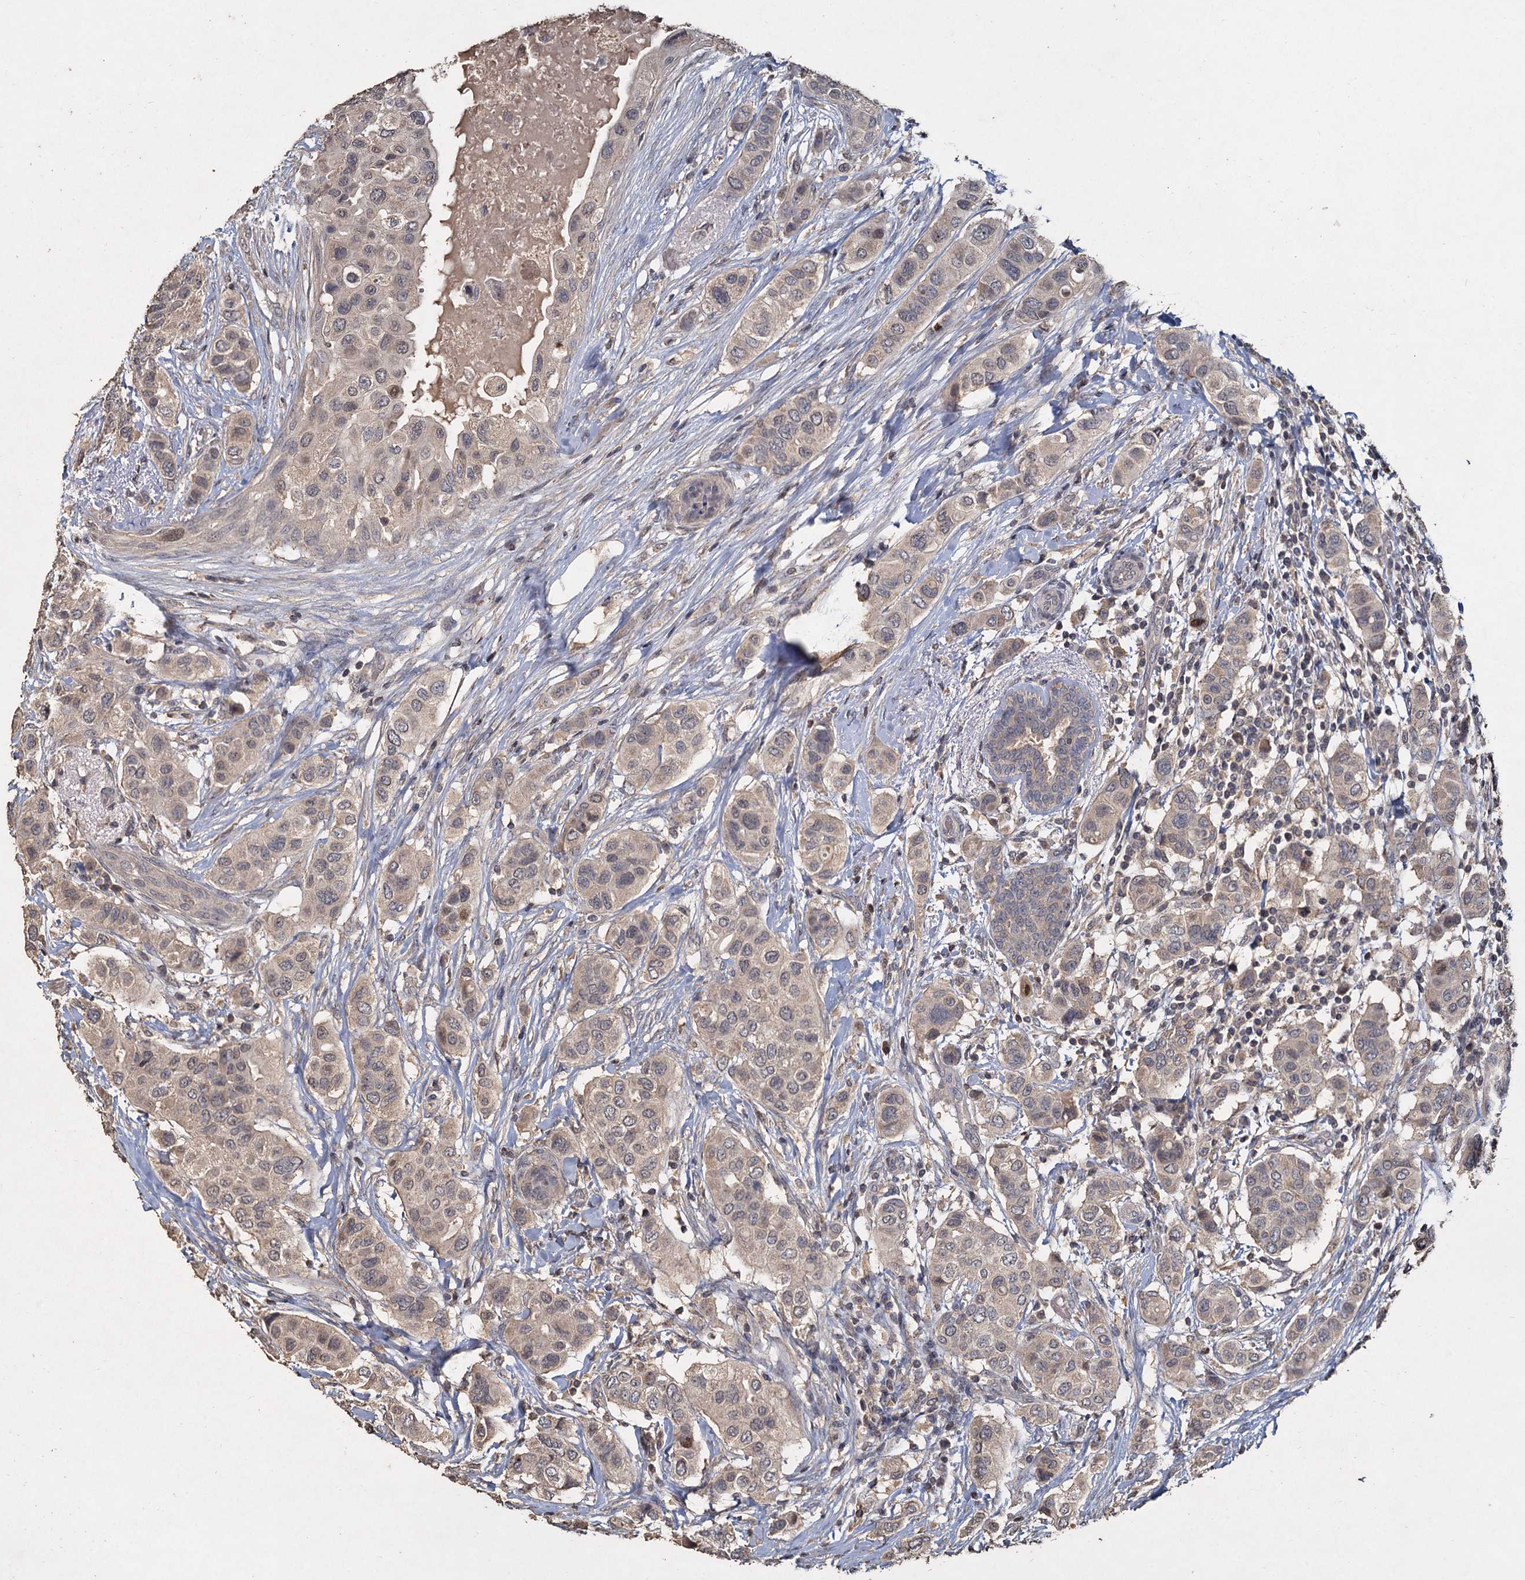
{"staining": {"intensity": "negative", "quantity": "none", "location": "none"}, "tissue": "breast cancer", "cell_type": "Tumor cells", "image_type": "cancer", "snomed": [{"axis": "morphology", "description": "Lobular carcinoma"}, {"axis": "topography", "description": "Breast"}], "caption": "Protein analysis of lobular carcinoma (breast) demonstrates no significant expression in tumor cells.", "gene": "CCDC61", "patient": {"sex": "female", "age": 51}}